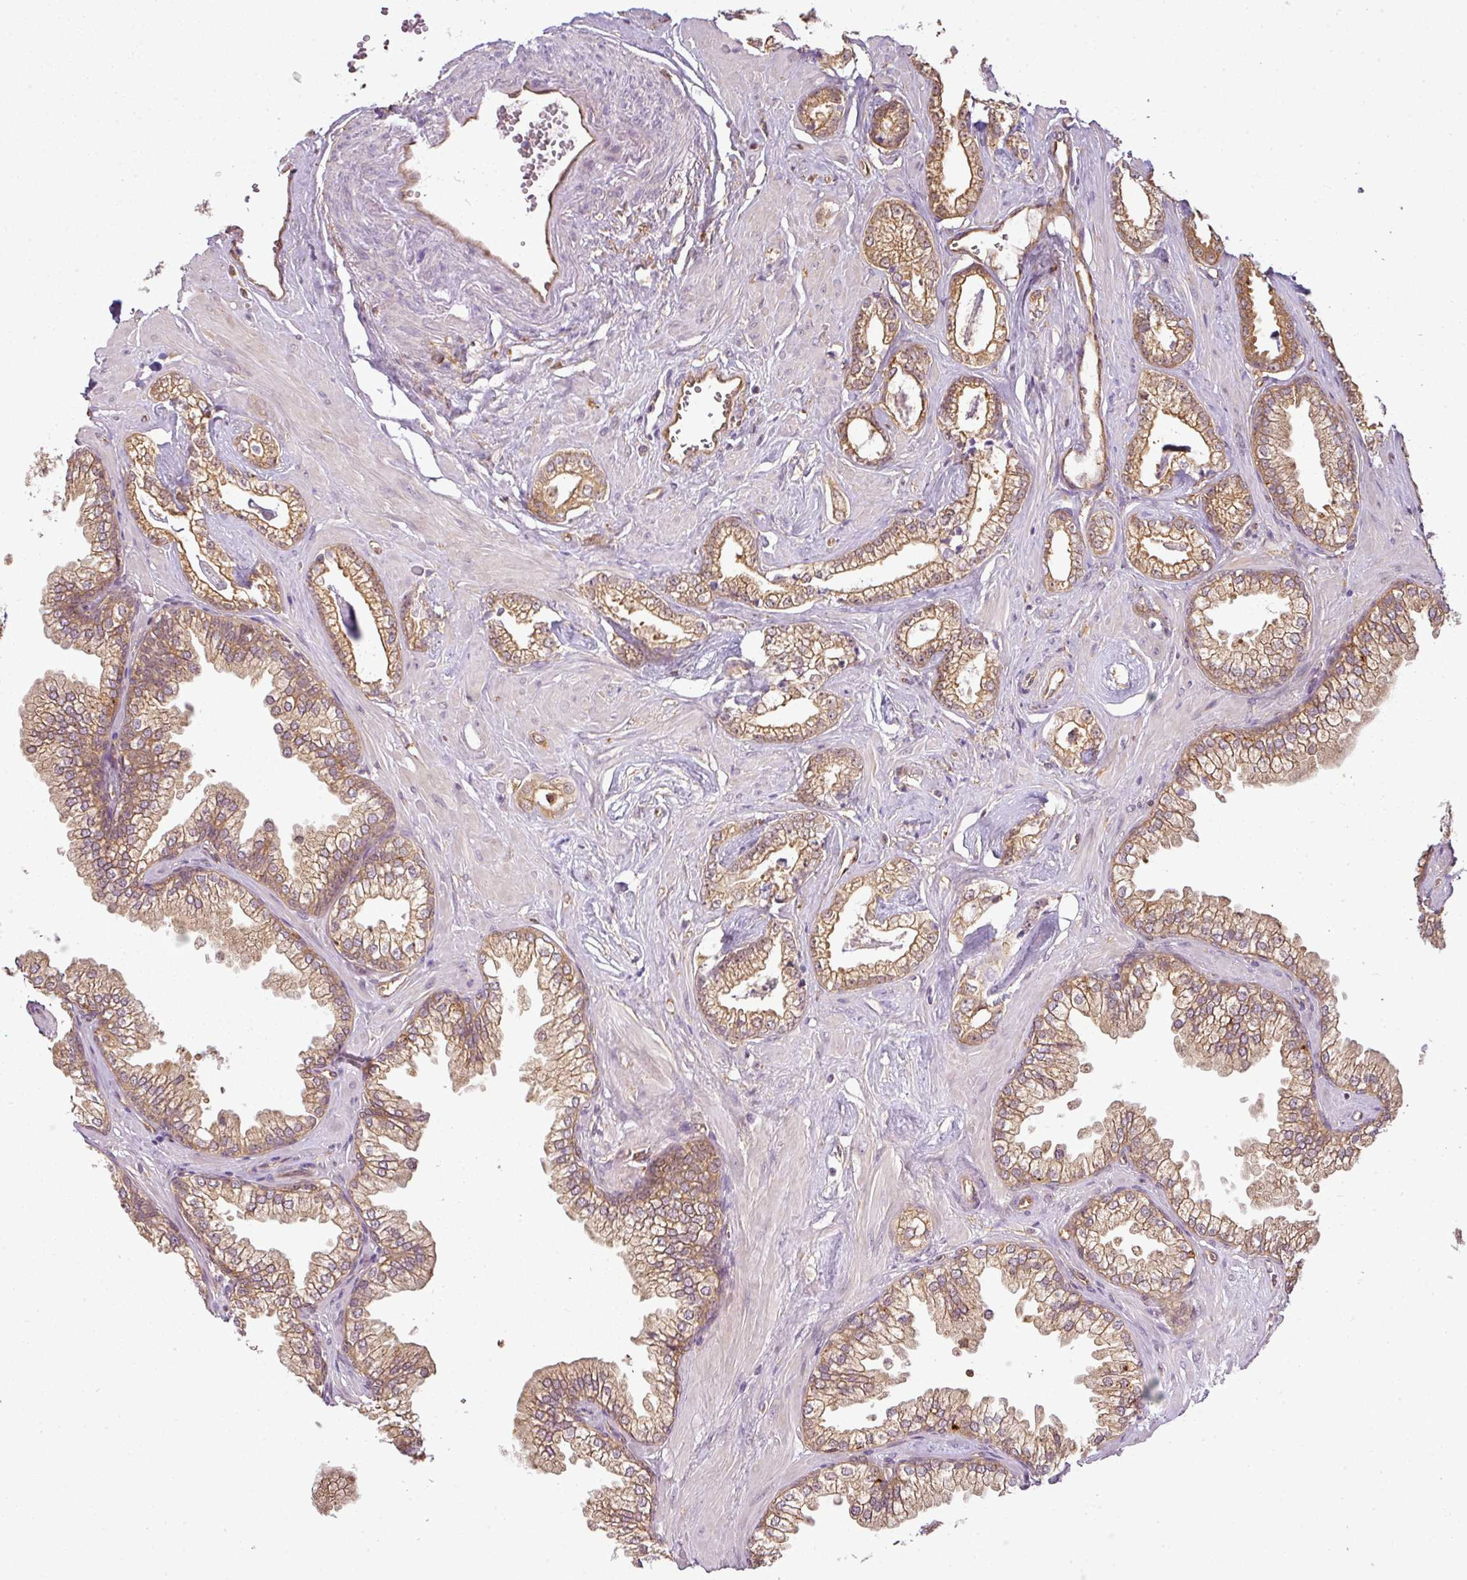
{"staining": {"intensity": "moderate", "quantity": ">75%", "location": "cytoplasmic/membranous"}, "tissue": "prostate cancer", "cell_type": "Tumor cells", "image_type": "cancer", "snomed": [{"axis": "morphology", "description": "Adenocarcinoma, Low grade"}, {"axis": "topography", "description": "Prostate"}], "caption": "This is an image of IHC staining of prostate adenocarcinoma (low-grade), which shows moderate positivity in the cytoplasmic/membranous of tumor cells.", "gene": "ANKRD18A", "patient": {"sex": "male", "age": 60}}